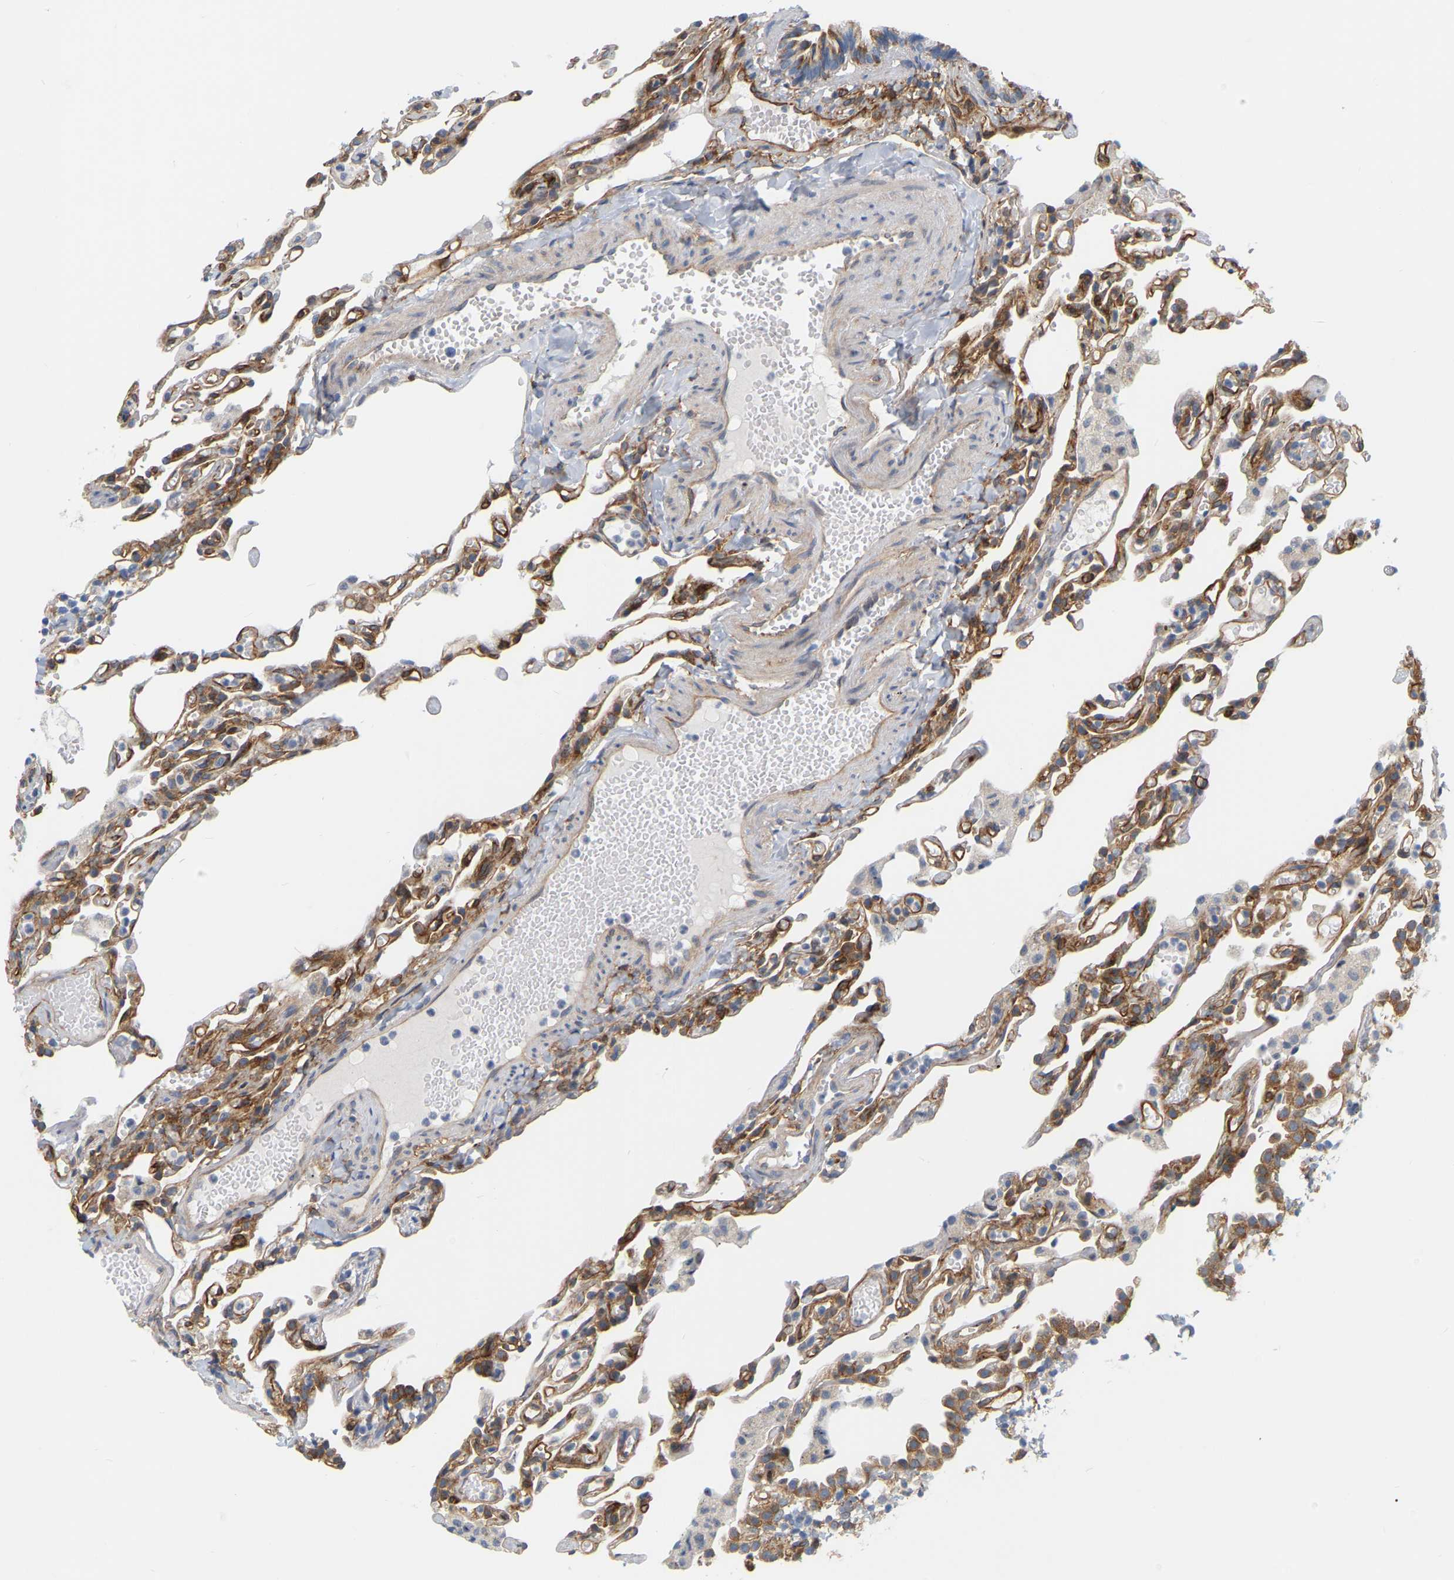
{"staining": {"intensity": "moderate", "quantity": "25%-75%", "location": "cytoplasmic/membranous"}, "tissue": "lung", "cell_type": "Alveolar cells", "image_type": "normal", "snomed": [{"axis": "morphology", "description": "Normal tissue, NOS"}, {"axis": "topography", "description": "Lung"}], "caption": "Protein staining reveals moderate cytoplasmic/membranous expression in approximately 25%-75% of alveolar cells in normal lung. (DAB (3,3'-diaminobenzidine) = brown stain, brightfield microscopy at high magnification).", "gene": "RAPH1", "patient": {"sex": "male", "age": 21}}